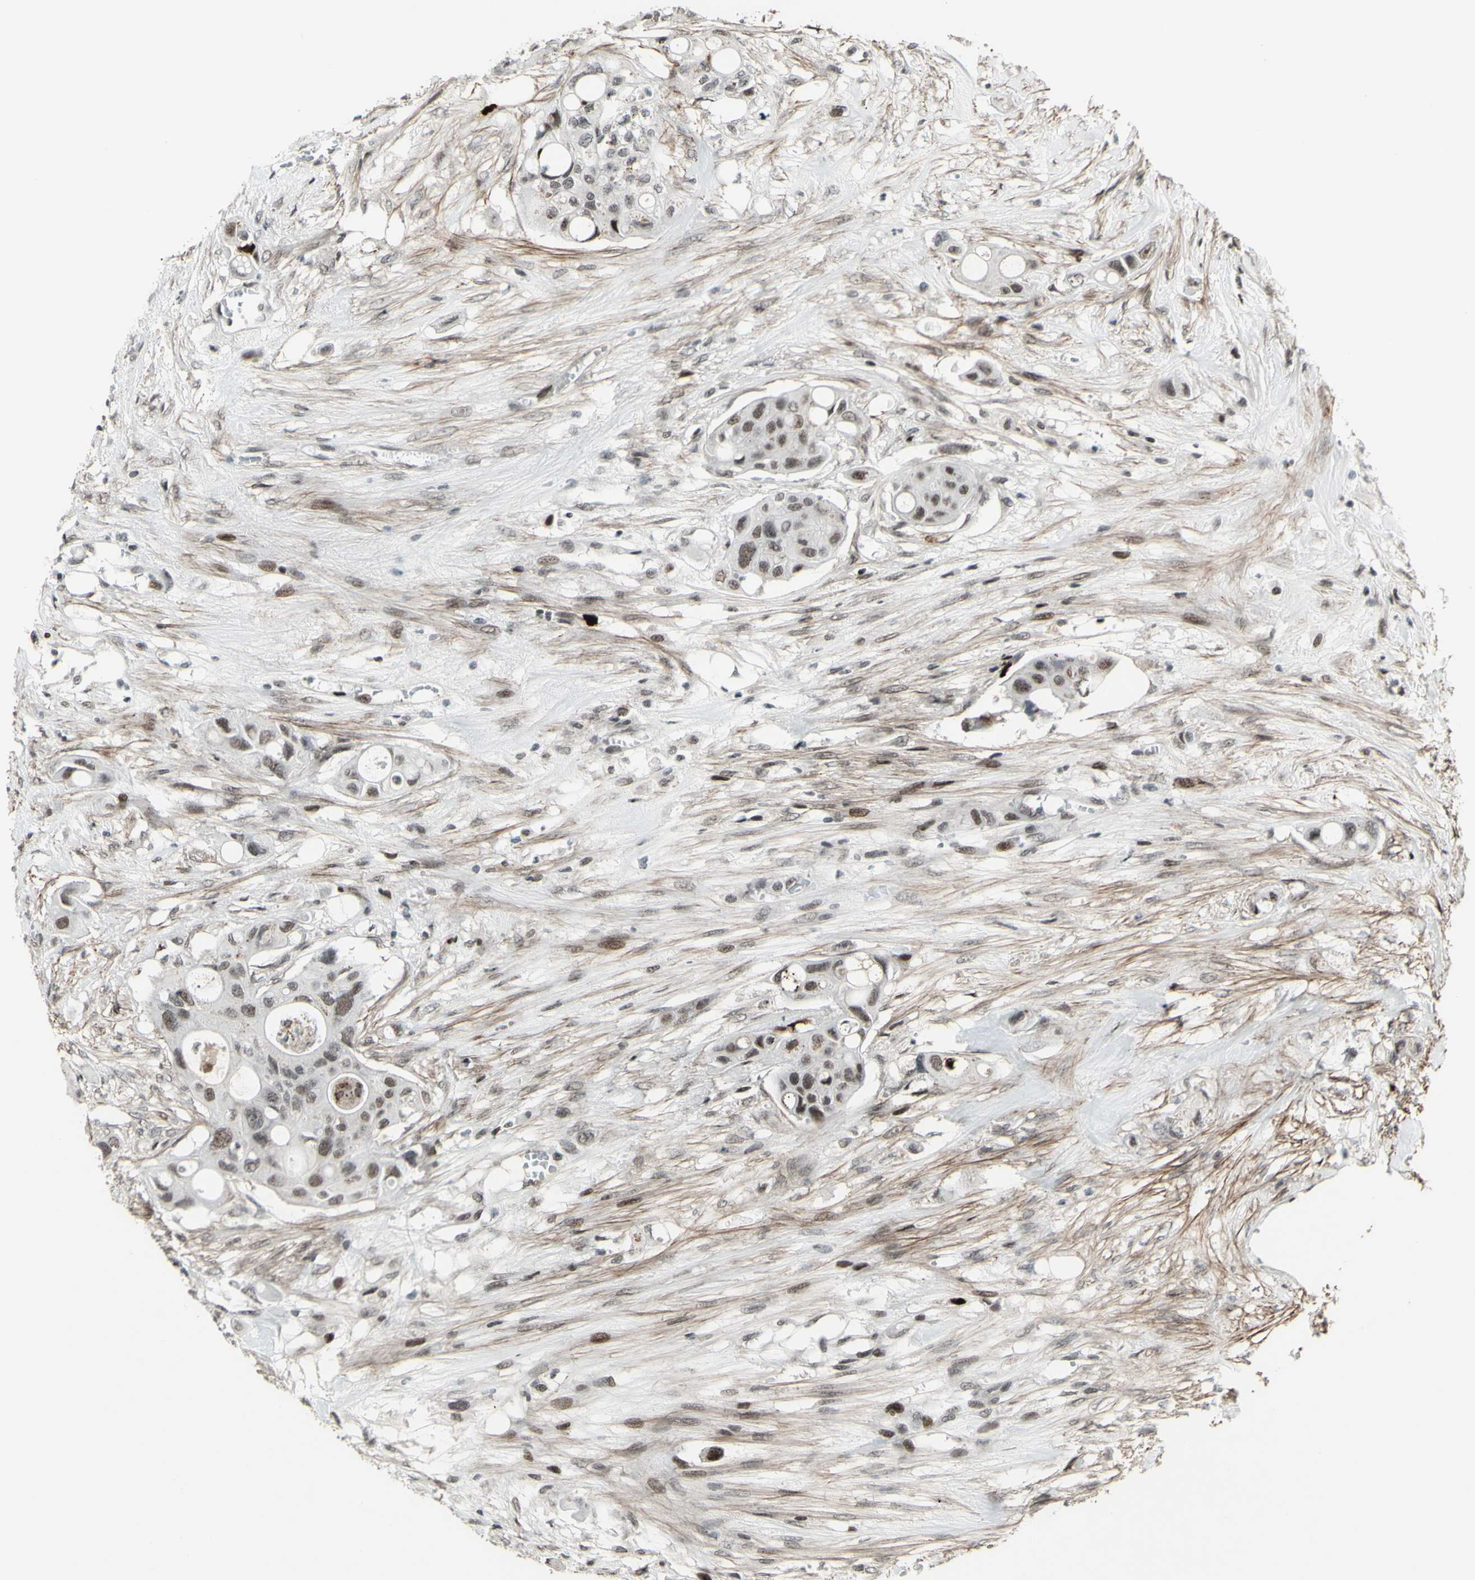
{"staining": {"intensity": "moderate", "quantity": "25%-75%", "location": "nuclear"}, "tissue": "colorectal cancer", "cell_type": "Tumor cells", "image_type": "cancer", "snomed": [{"axis": "morphology", "description": "Adenocarcinoma, NOS"}, {"axis": "topography", "description": "Colon"}], "caption": "The image demonstrates immunohistochemical staining of colorectal cancer. There is moderate nuclear positivity is seen in approximately 25%-75% of tumor cells.", "gene": "SUPT6H", "patient": {"sex": "female", "age": 57}}